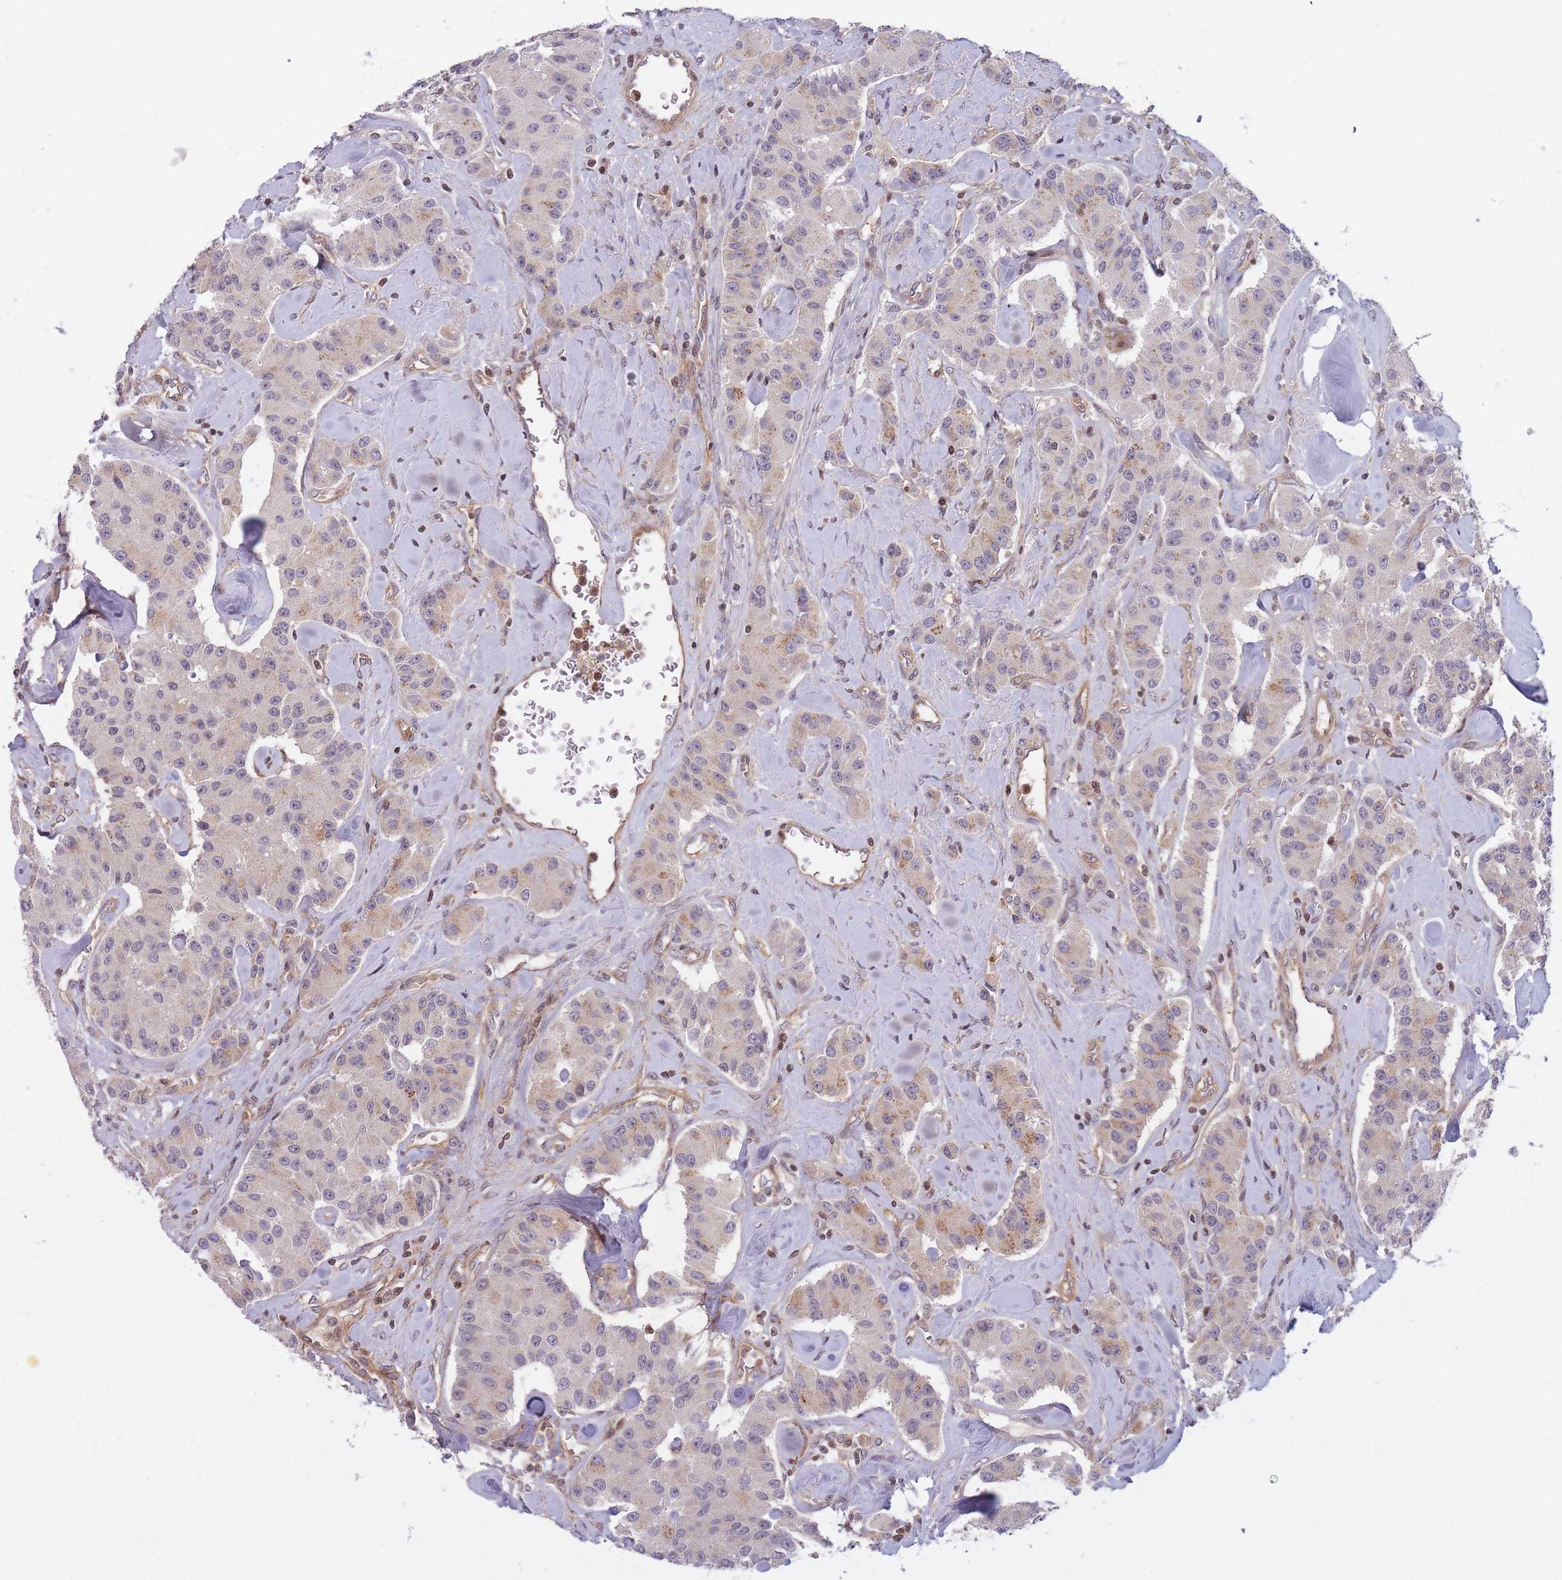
{"staining": {"intensity": "weak", "quantity": "<25%", "location": "cytoplasmic/membranous"}, "tissue": "carcinoid", "cell_type": "Tumor cells", "image_type": "cancer", "snomed": [{"axis": "morphology", "description": "Carcinoid, malignant, NOS"}, {"axis": "topography", "description": "Pancreas"}], "caption": "Immunohistochemistry photomicrograph of carcinoid stained for a protein (brown), which displays no positivity in tumor cells.", "gene": "SLC35F5", "patient": {"sex": "male", "age": 41}}